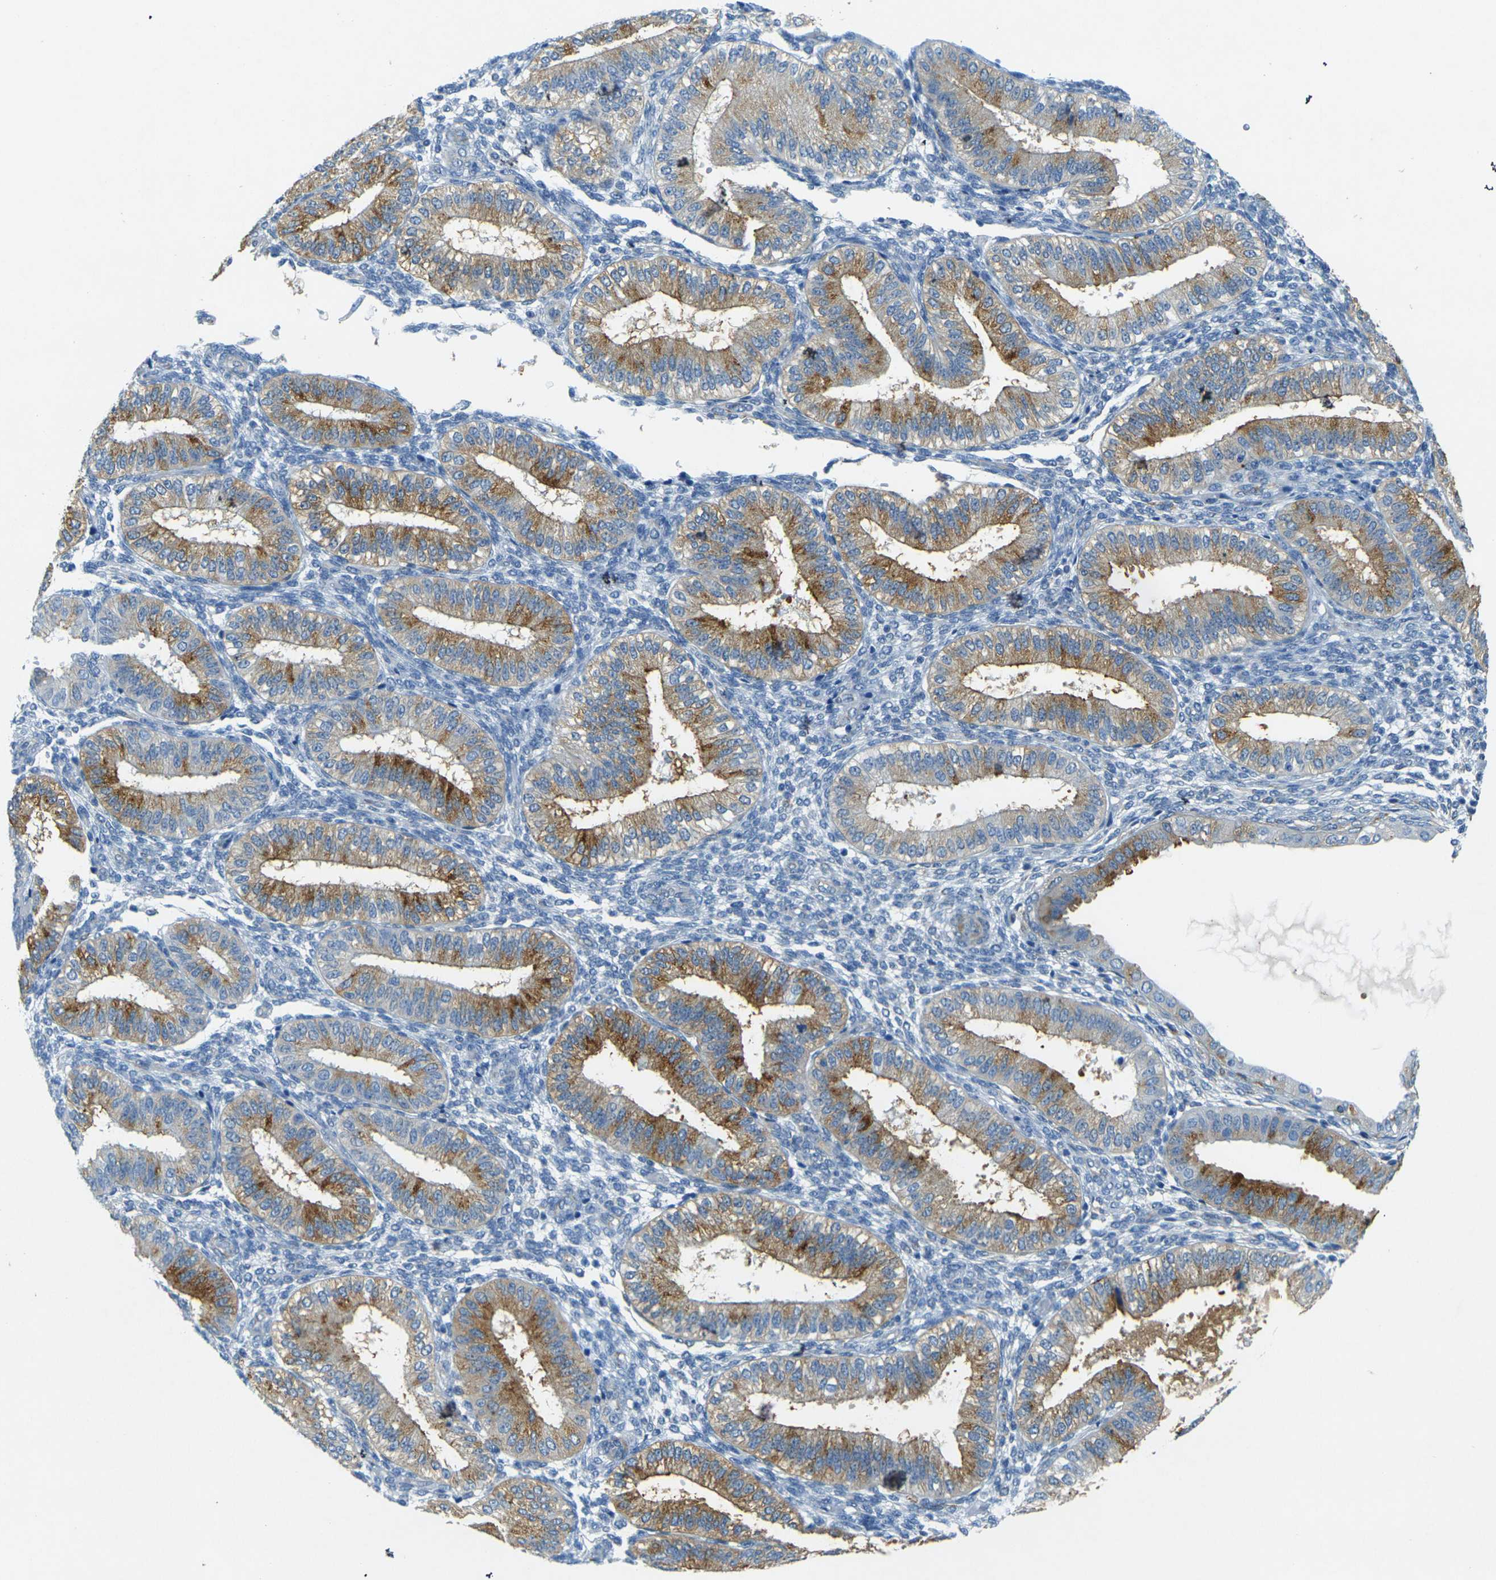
{"staining": {"intensity": "negative", "quantity": "none", "location": "none"}, "tissue": "endometrium", "cell_type": "Cells in endometrial stroma", "image_type": "normal", "snomed": [{"axis": "morphology", "description": "Normal tissue, NOS"}, {"axis": "topography", "description": "Endometrium"}], "caption": "An IHC photomicrograph of benign endometrium is shown. There is no staining in cells in endometrial stroma of endometrium.", "gene": "SORT1", "patient": {"sex": "female", "age": 39}}